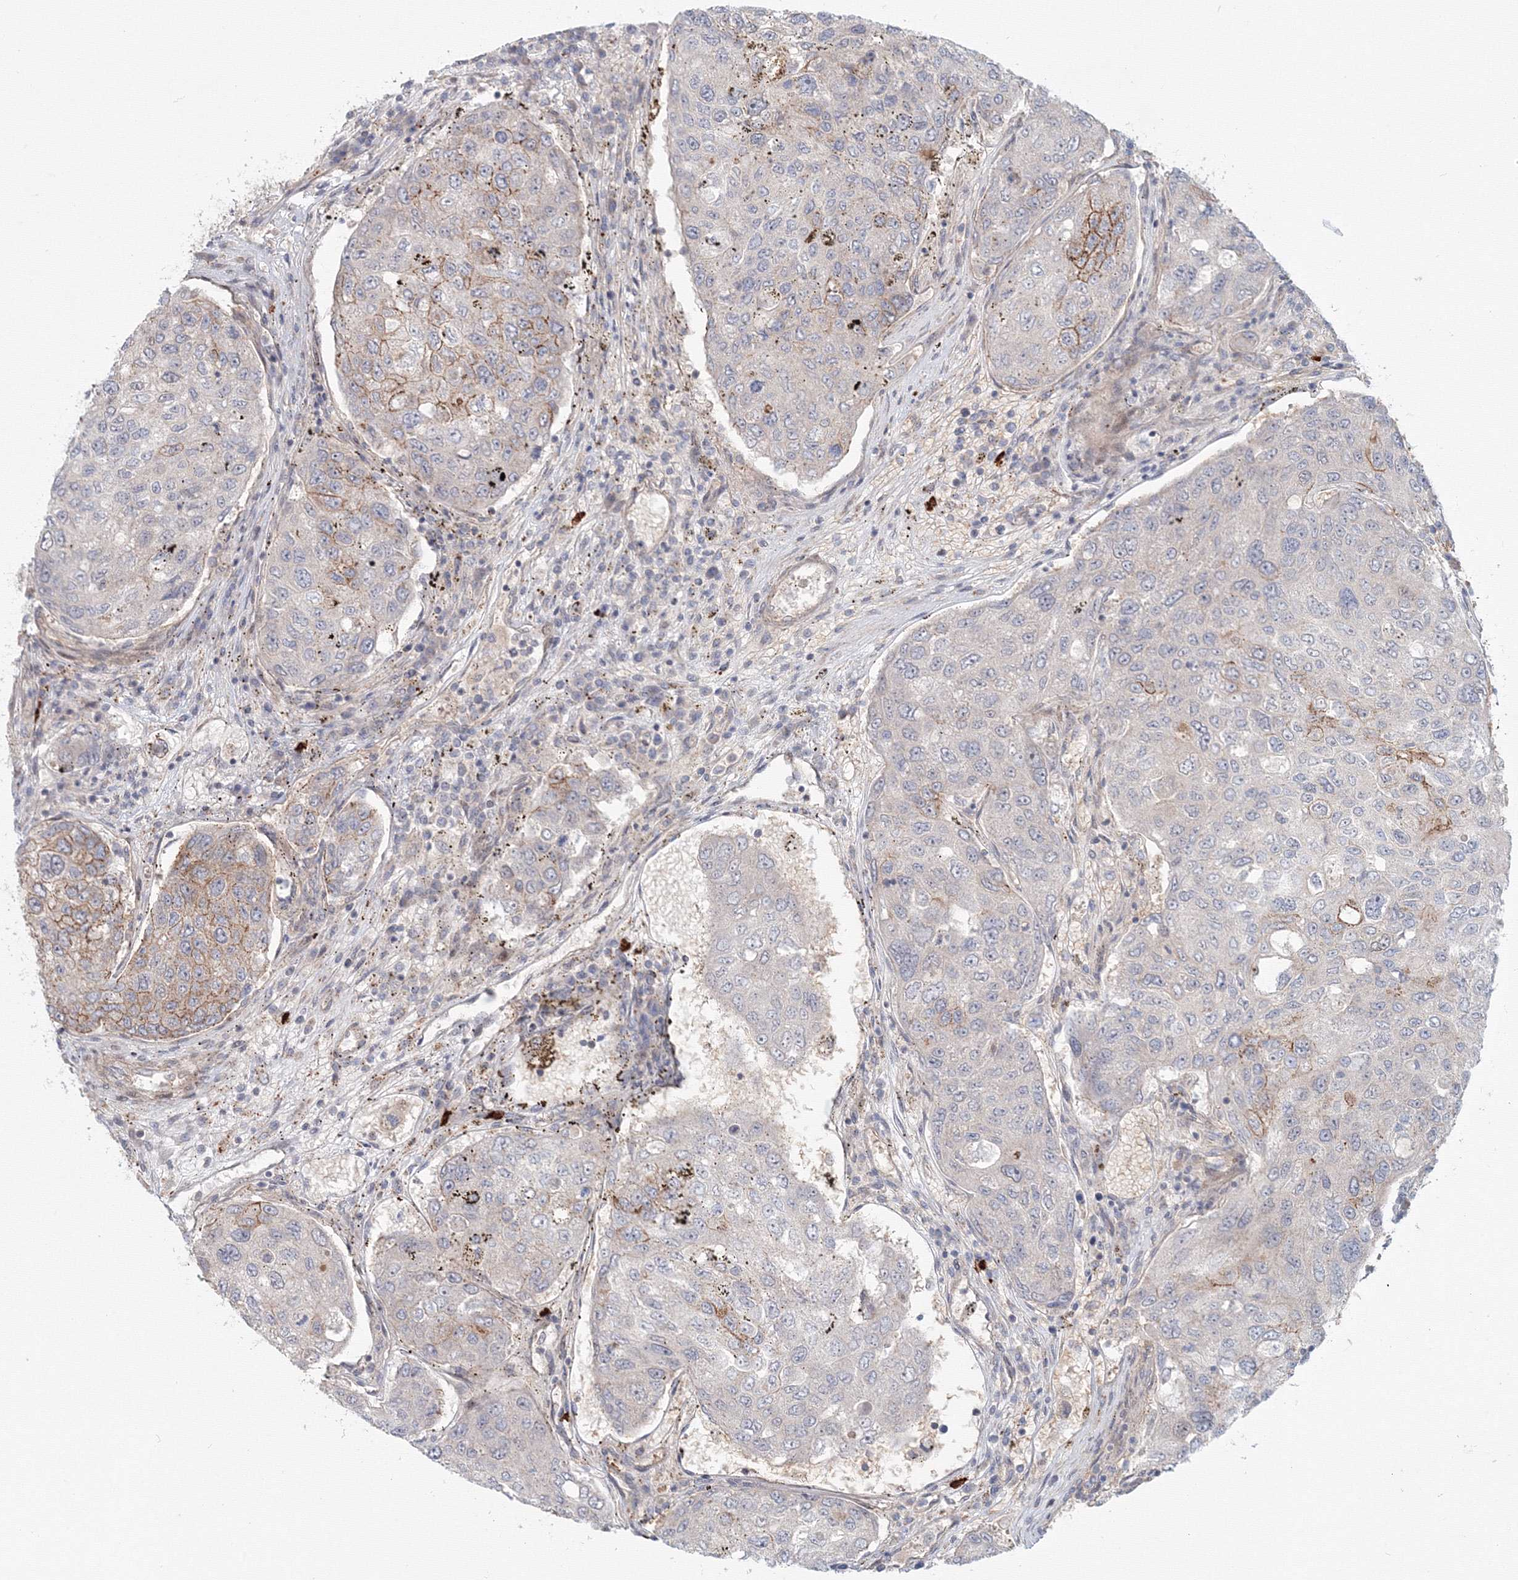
{"staining": {"intensity": "moderate", "quantity": "<25%", "location": "cytoplasmic/membranous"}, "tissue": "urothelial cancer", "cell_type": "Tumor cells", "image_type": "cancer", "snomed": [{"axis": "morphology", "description": "Urothelial carcinoma, High grade"}, {"axis": "topography", "description": "Lymph node"}, {"axis": "topography", "description": "Urinary bladder"}], "caption": "Protein expression analysis of human urothelial cancer reveals moderate cytoplasmic/membranous staining in approximately <25% of tumor cells.", "gene": "SH3PXD2A", "patient": {"sex": "male", "age": 51}}